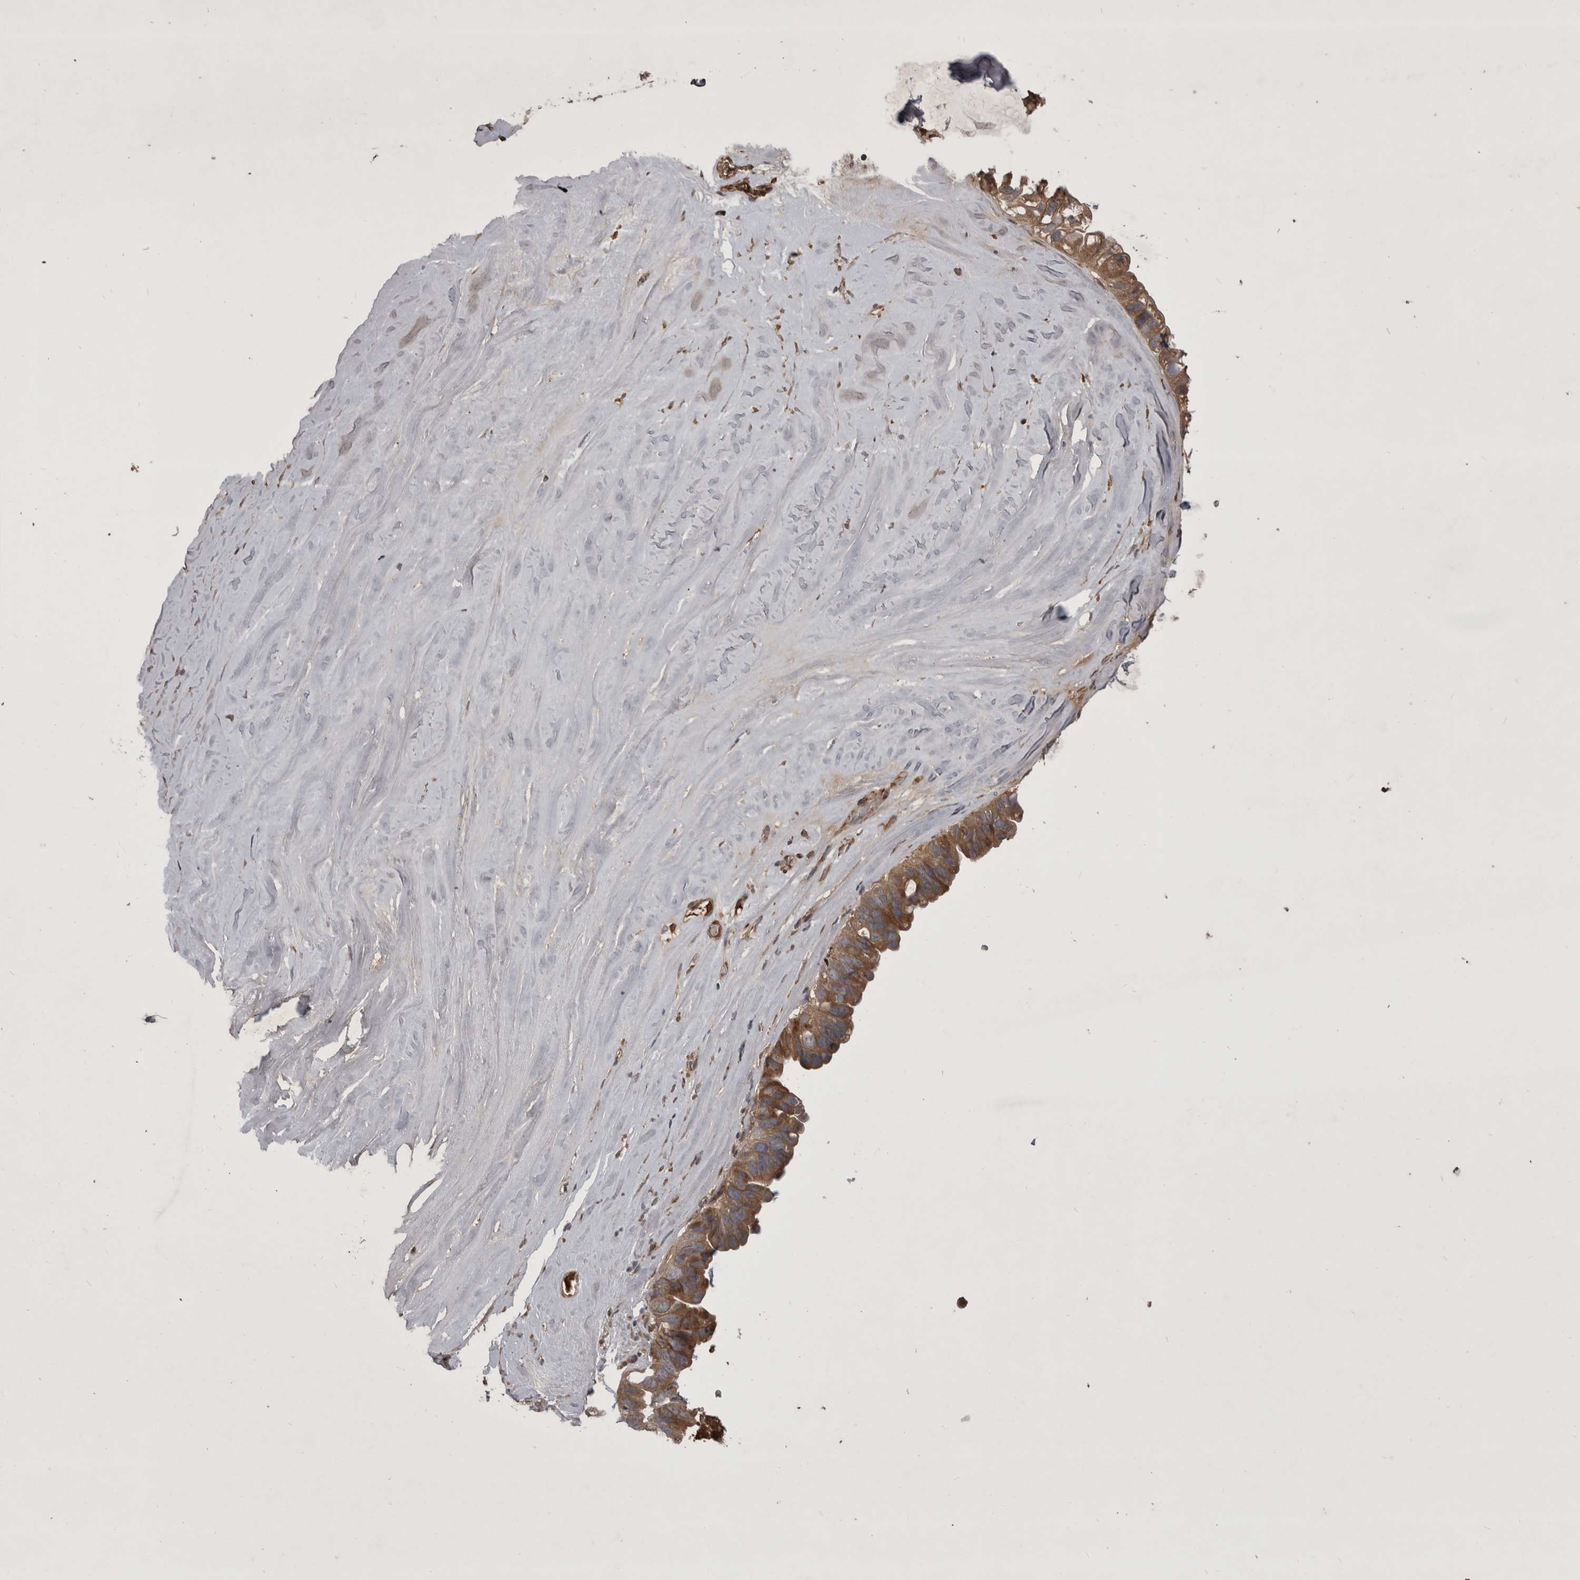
{"staining": {"intensity": "moderate", "quantity": ">75%", "location": "cytoplasmic/membranous"}, "tissue": "ovarian cancer", "cell_type": "Tumor cells", "image_type": "cancer", "snomed": [{"axis": "morphology", "description": "Cystadenocarcinoma, mucinous, NOS"}, {"axis": "topography", "description": "Ovary"}], "caption": "Ovarian mucinous cystadenocarcinoma tissue demonstrates moderate cytoplasmic/membranous expression in approximately >75% of tumor cells (IHC, brightfield microscopy, high magnification).", "gene": "RAB3GAP2", "patient": {"sex": "female", "age": 61}}